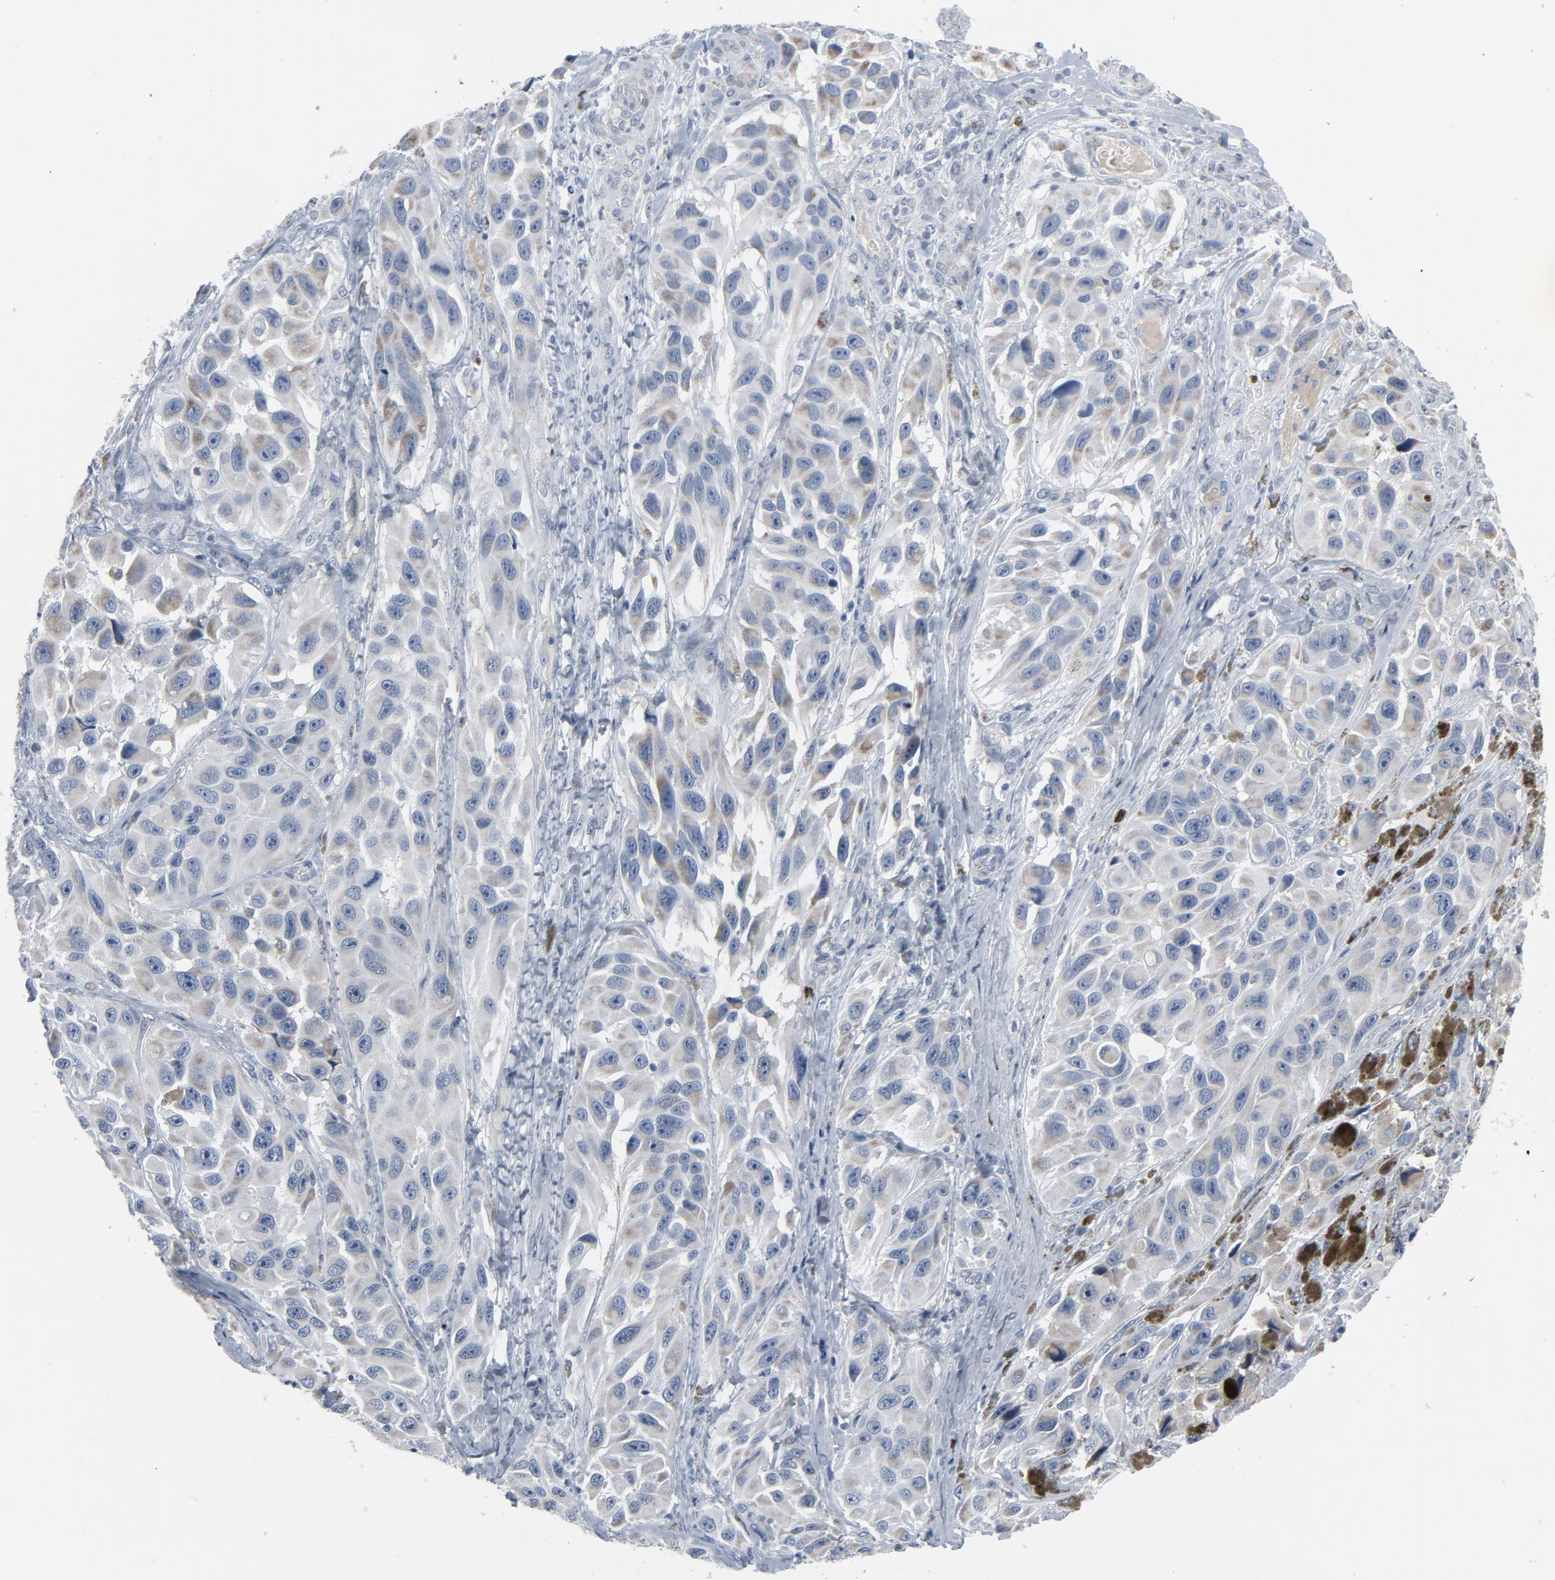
{"staining": {"intensity": "weak", "quantity": "<25%", "location": "cytoplasmic/membranous"}, "tissue": "melanoma", "cell_type": "Tumor cells", "image_type": "cancer", "snomed": [{"axis": "morphology", "description": "Malignant melanoma, NOS"}, {"axis": "topography", "description": "Skin"}], "caption": "High power microscopy histopathology image of an immunohistochemistry (IHC) photomicrograph of malignant melanoma, revealing no significant expression in tumor cells.", "gene": "GPX2", "patient": {"sex": "female", "age": 73}}